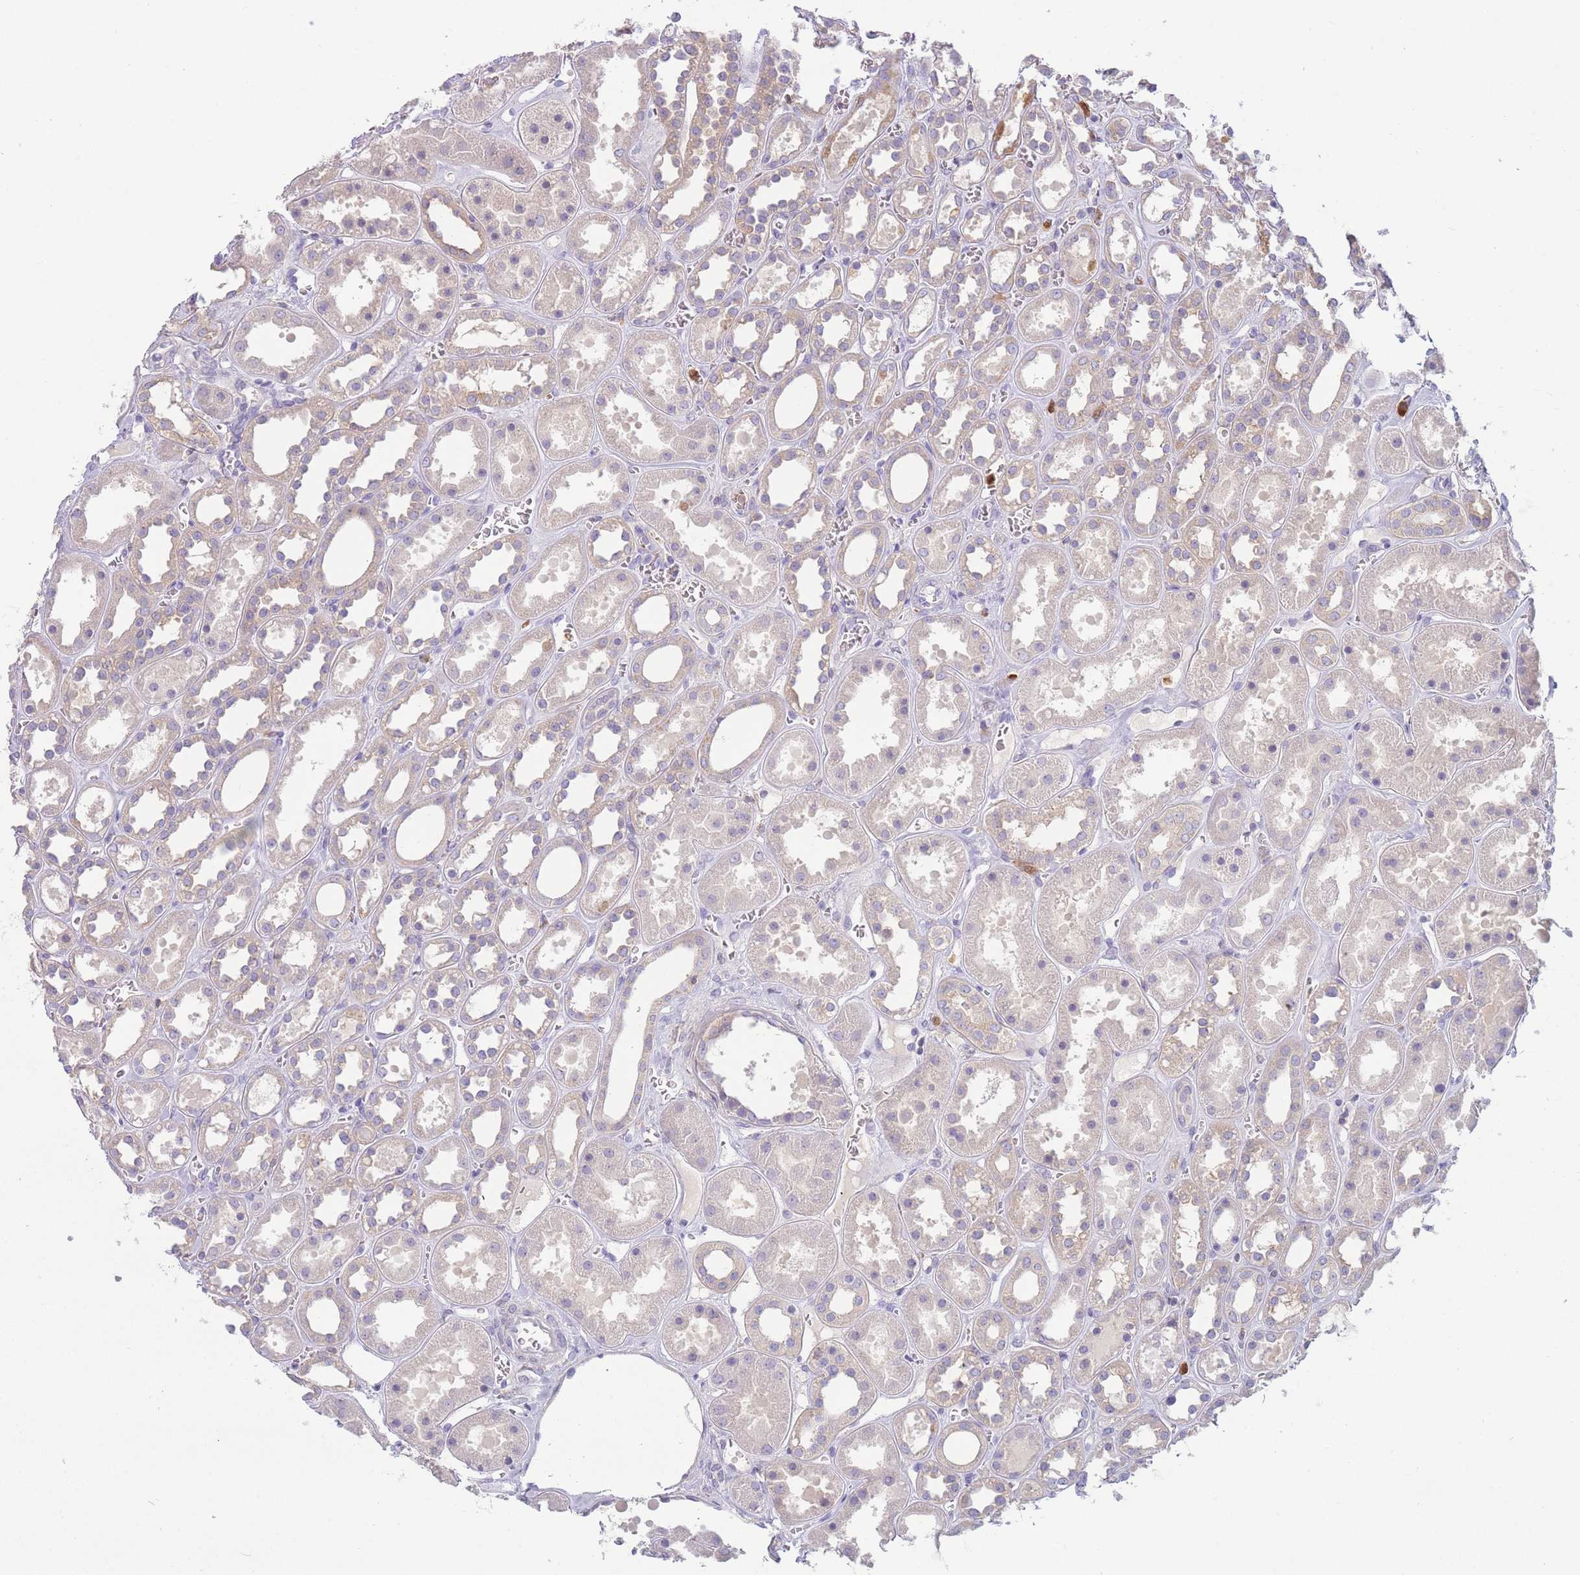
{"staining": {"intensity": "negative", "quantity": "none", "location": "none"}, "tissue": "kidney", "cell_type": "Cells in glomeruli", "image_type": "normal", "snomed": [{"axis": "morphology", "description": "Normal tissue, NOS"}, {"axis": "topography", "description": "Kidney"}], "caption": "DAB immunohistochemical staining of unremarkable kidney shows no significant expression in cells in glomeruli. (DAB (3,3'-diaminobenzidine) IHC, high magnification).", "gene": "ST3GAL4", "patient": {"sex": "female", "age": 41}}